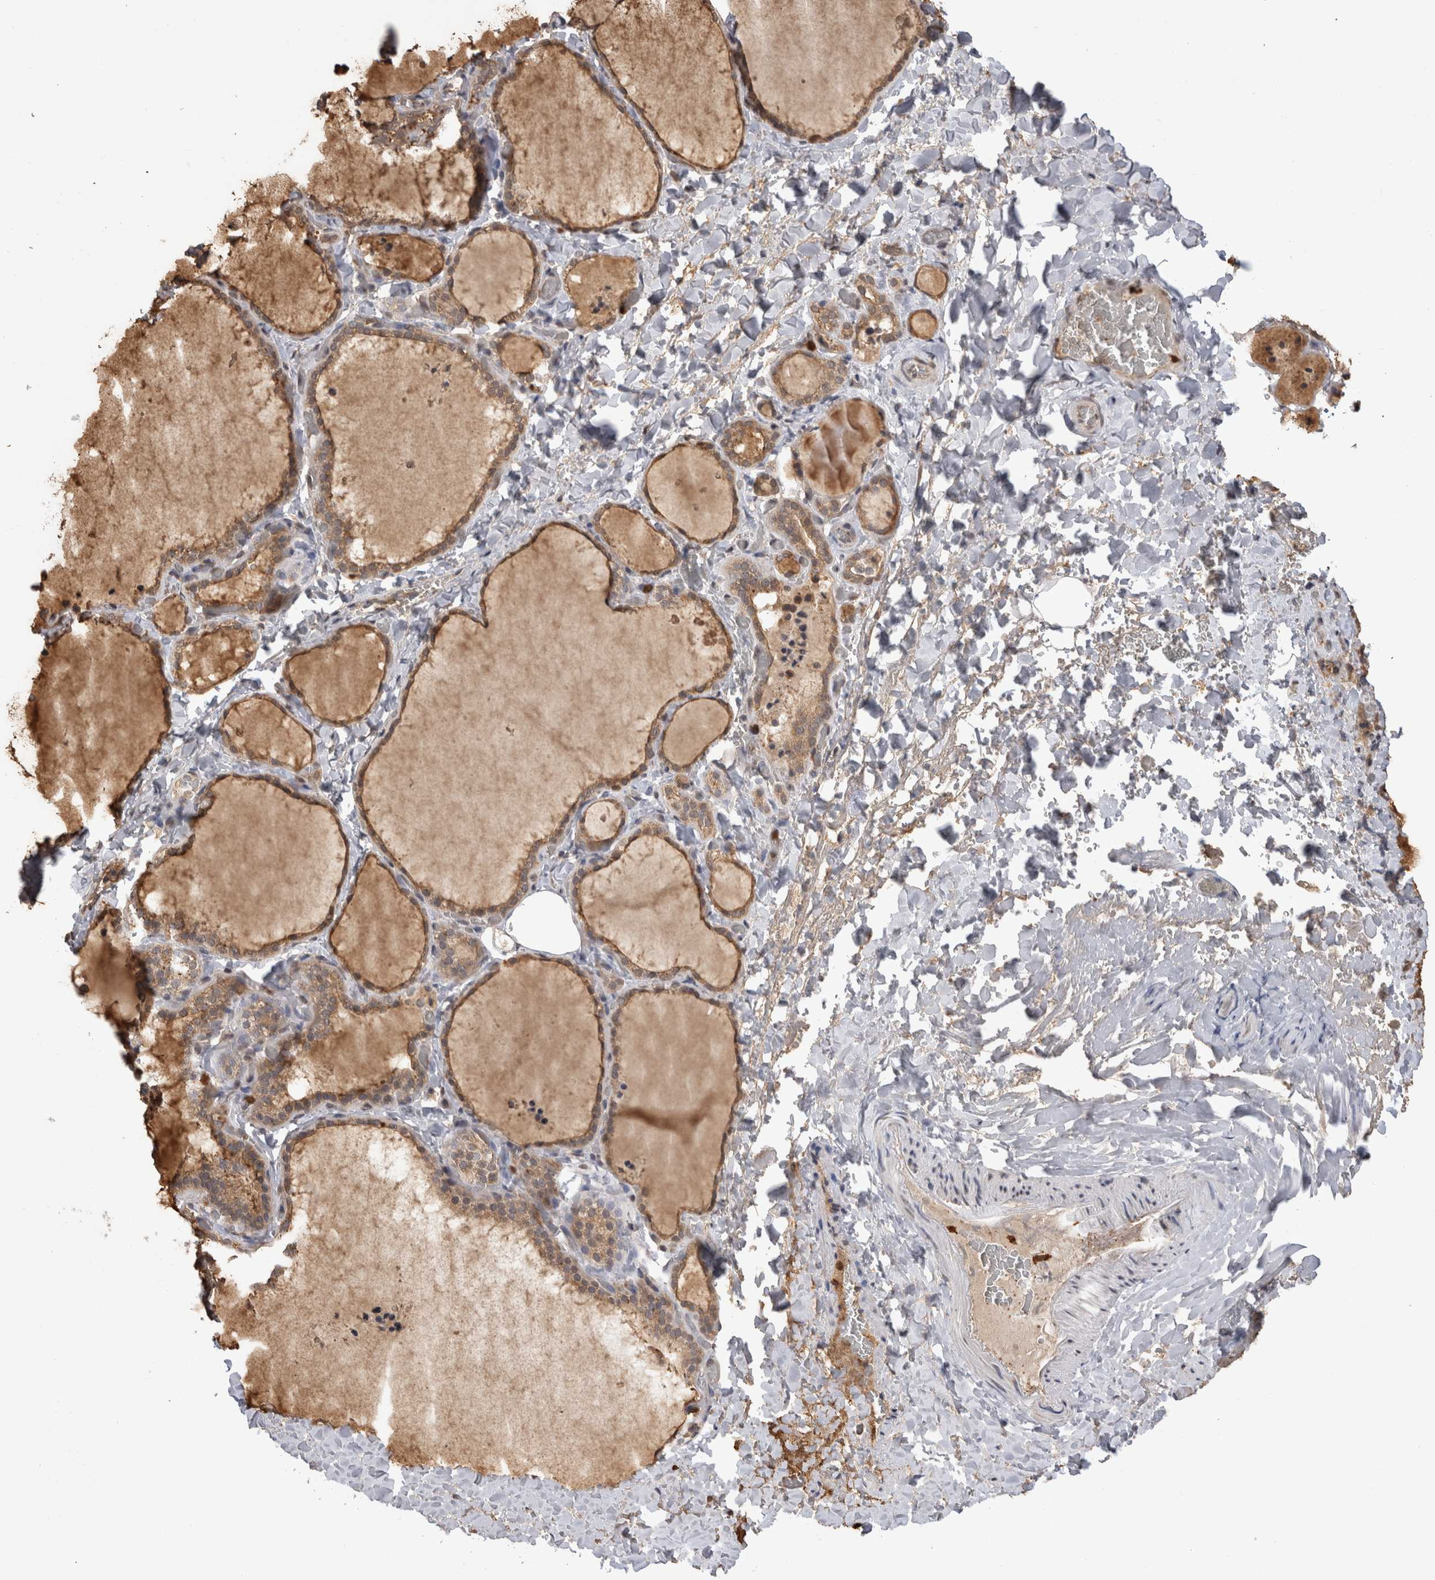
{"staining": {"intensity": "weak", "quantity": ">75%", "location": "cytoplasmic/membranous"}, "tissue": "thyroid gland", "cell_type": "Glandular cells", "image_type": "normal", "snomed": [{"axis": "morphology", "description": "Normal tissue, NOS"}, {"axis": "topography", "description": "Thyroid gland"}], "caption": "Immunohistochemistry of benign thyroid gland displays low levels of weak cytoplasmic/membranous staining in about >75% of glandular cells. (DAB IHC, brown staining for protein, blue staining for nuclei).", "gene": "PAK4", "patient": {"sex": "female", "age": 22}}